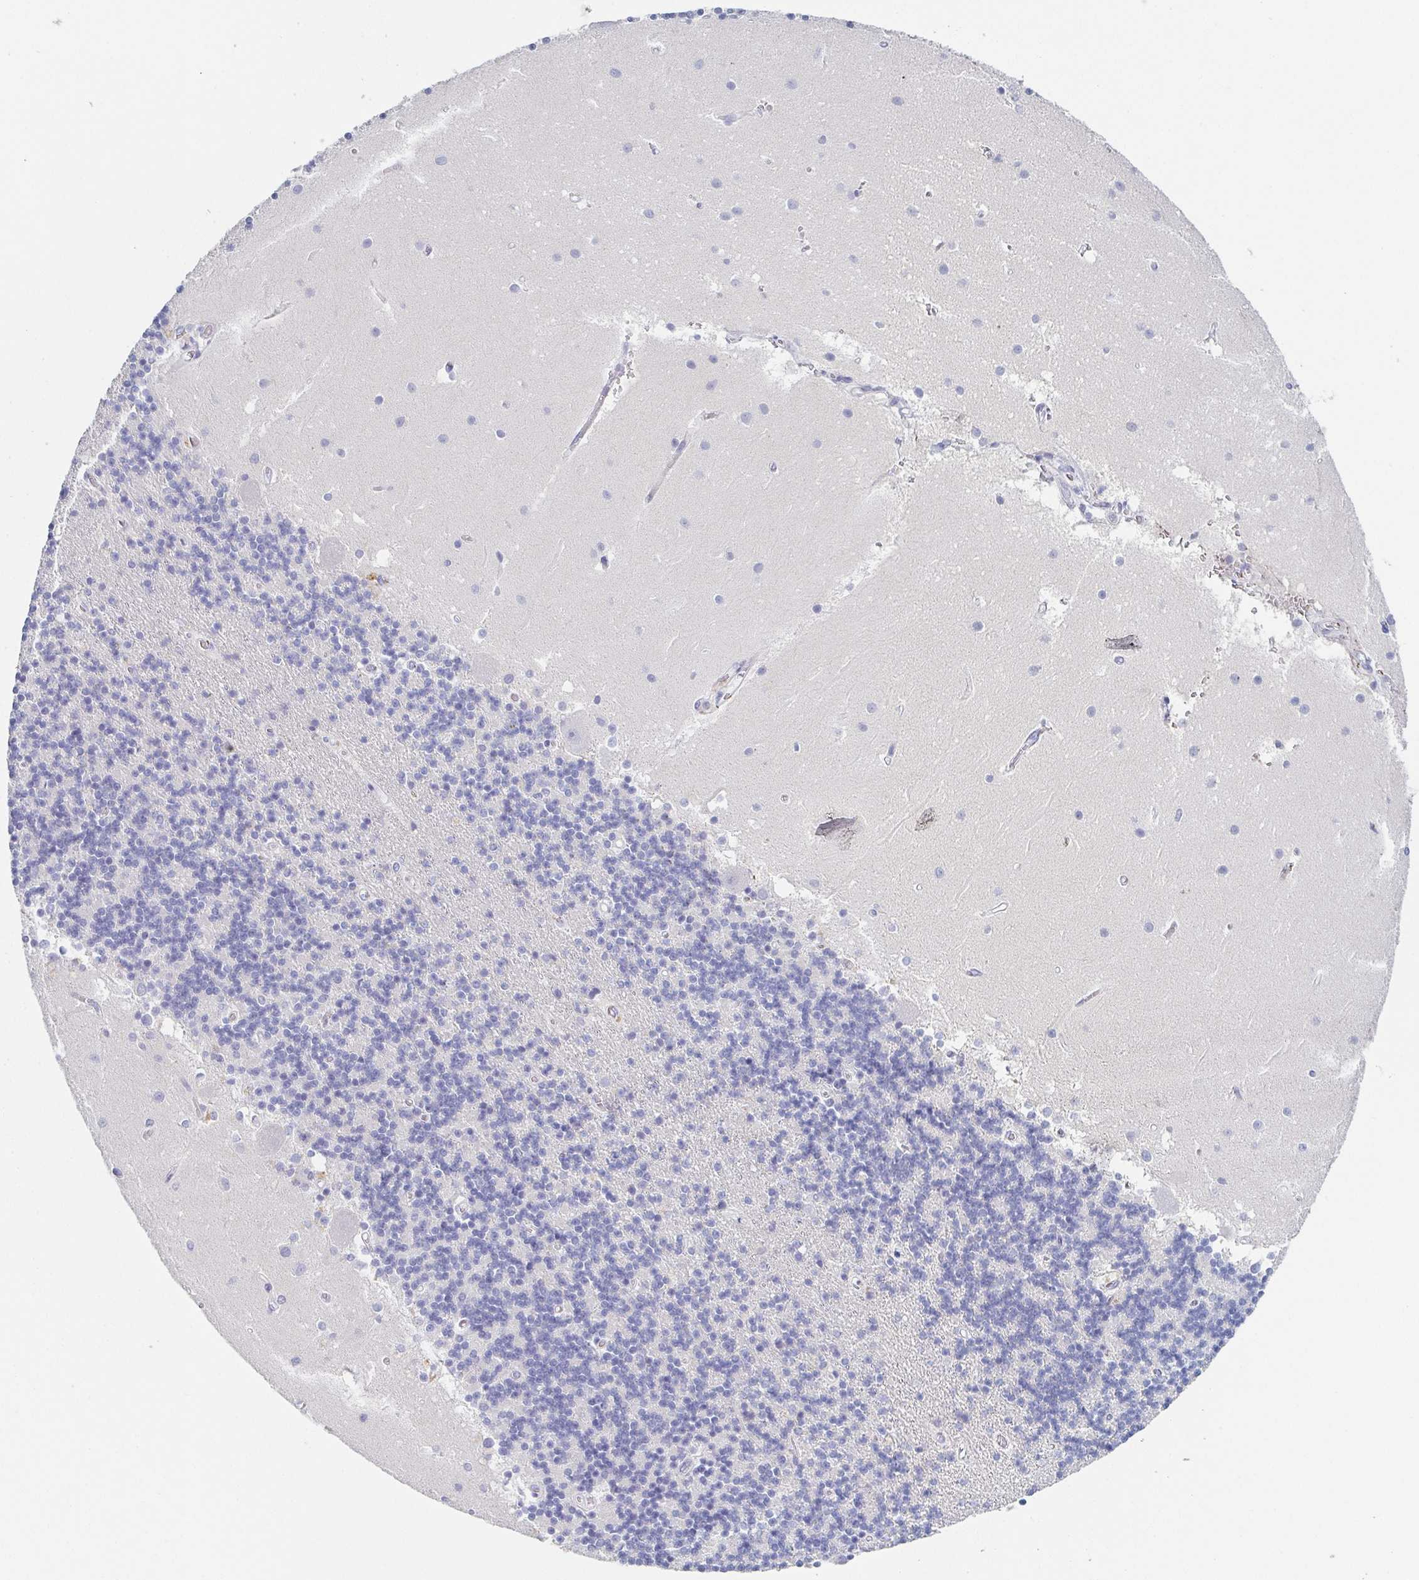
{"staining": {"intensity": "negative", "quantity": "none", "location": "none"}, "tissue": "cerebellum", "cell_type": "Cells in granular layer", "image_type": "normal", "snomed": [{"axis": "morphology", "description": "Normal tissue, NOS"}, {"axis": "topography", "description": "Cerebellum"}], "caption": "DAB immunohistochemical staining of benign human cerebellum demonstrates no significant staining in cells in granular layer.", "gene": "RHOV", "patient": {"sex": "male", "age": 54}}